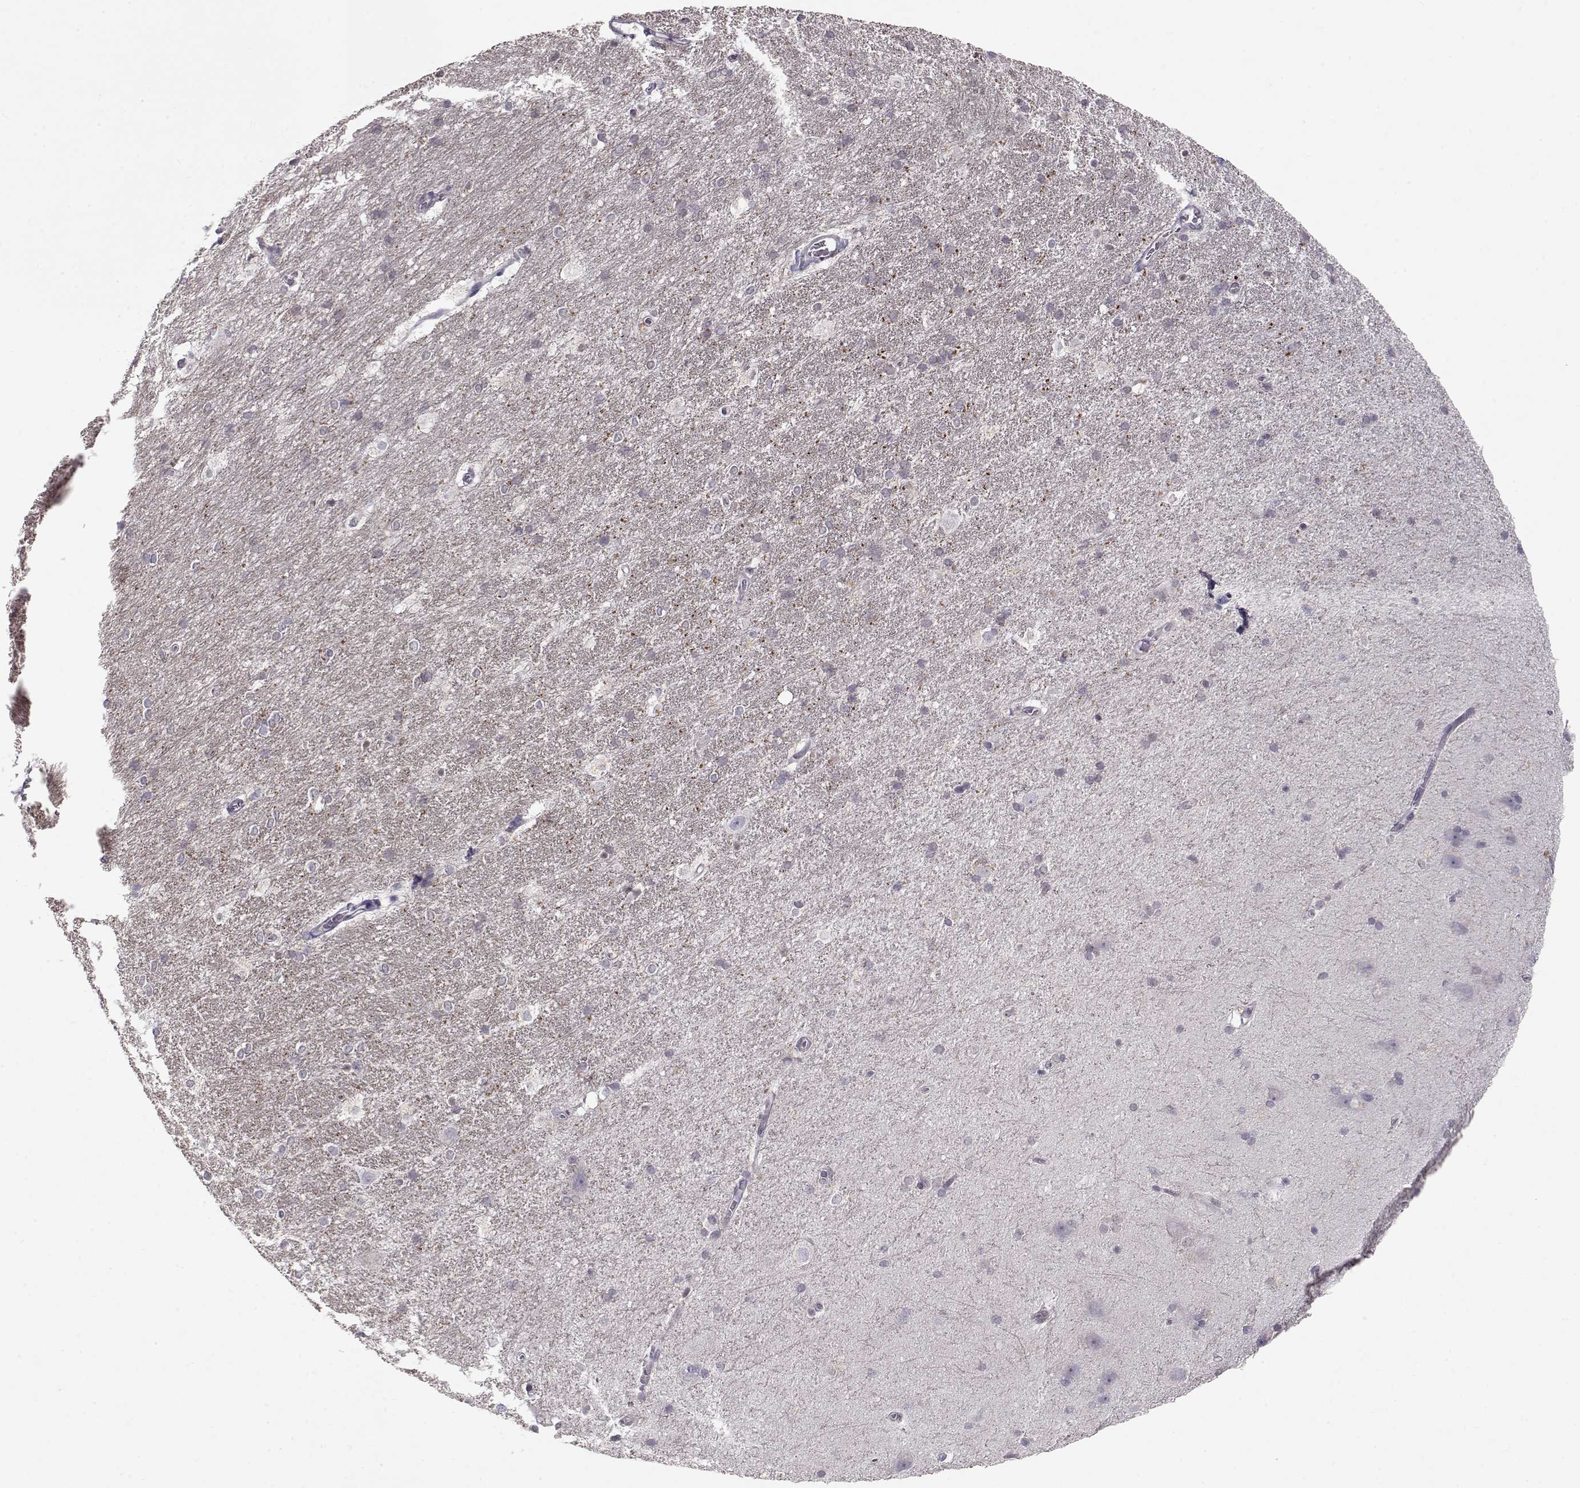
{"staining": {"intensity": "negative", "quantity": "none", "location": "none"}, "tissue": "hippocampus", "cell_type": "Glial cells", "image_type": "normal", "snomed": [{"axis": "morphology", "description": "Normal tissue, NOS"}, {"axis": "topography", "description": "Cerebral cortex"}, {"axis": "topography", "description": "Hippocampus"}], "caption": "This micrograph is of unremarkable hippocampus stained with immunohistochemistry (IHC) to label a protein in brown with the nuclei are counter-stained blue. There is no staining in glial cells.", "gene": "CDK4", "patient": {"sex": "female", "age": 19}}